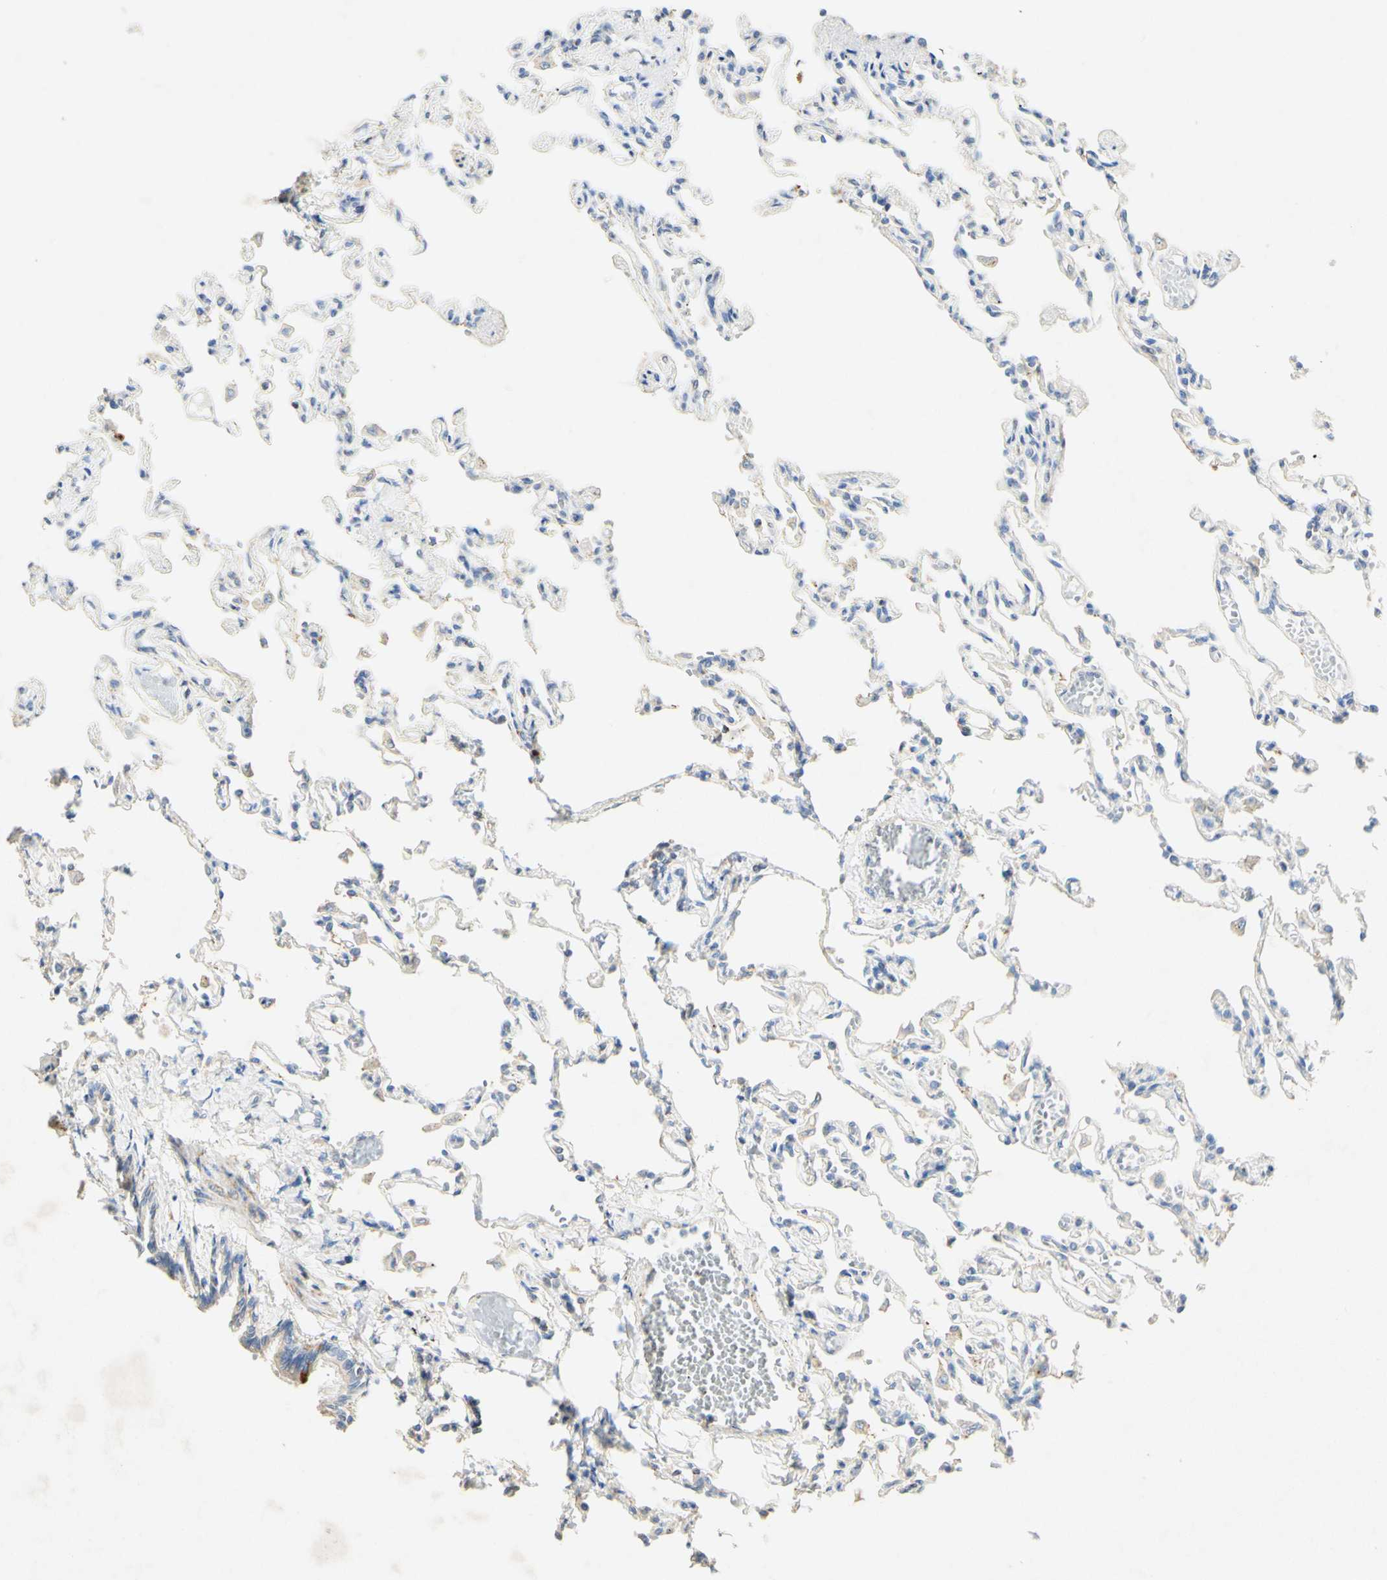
{"staining": {"intensity": "weak", "quantity": ">75%", "location": "cytoplasmic/membranous"}, "tissue": "lung", "cell_type": "Alveolar cells", "image_type": "normal", "snomed": [{"axis": "morphology", "description": "Normal tissue, NOS"}, {"axis": "topography", "description": "Lung"}], "caption": "This image demonstrates IHC staining of unremarkable lung, with low weak cytoplasmic/membranous positivity in approximately >75% of alveolar cells.", "gene": "OXCT1", "patient": {"sex": "male", "age": 21}}